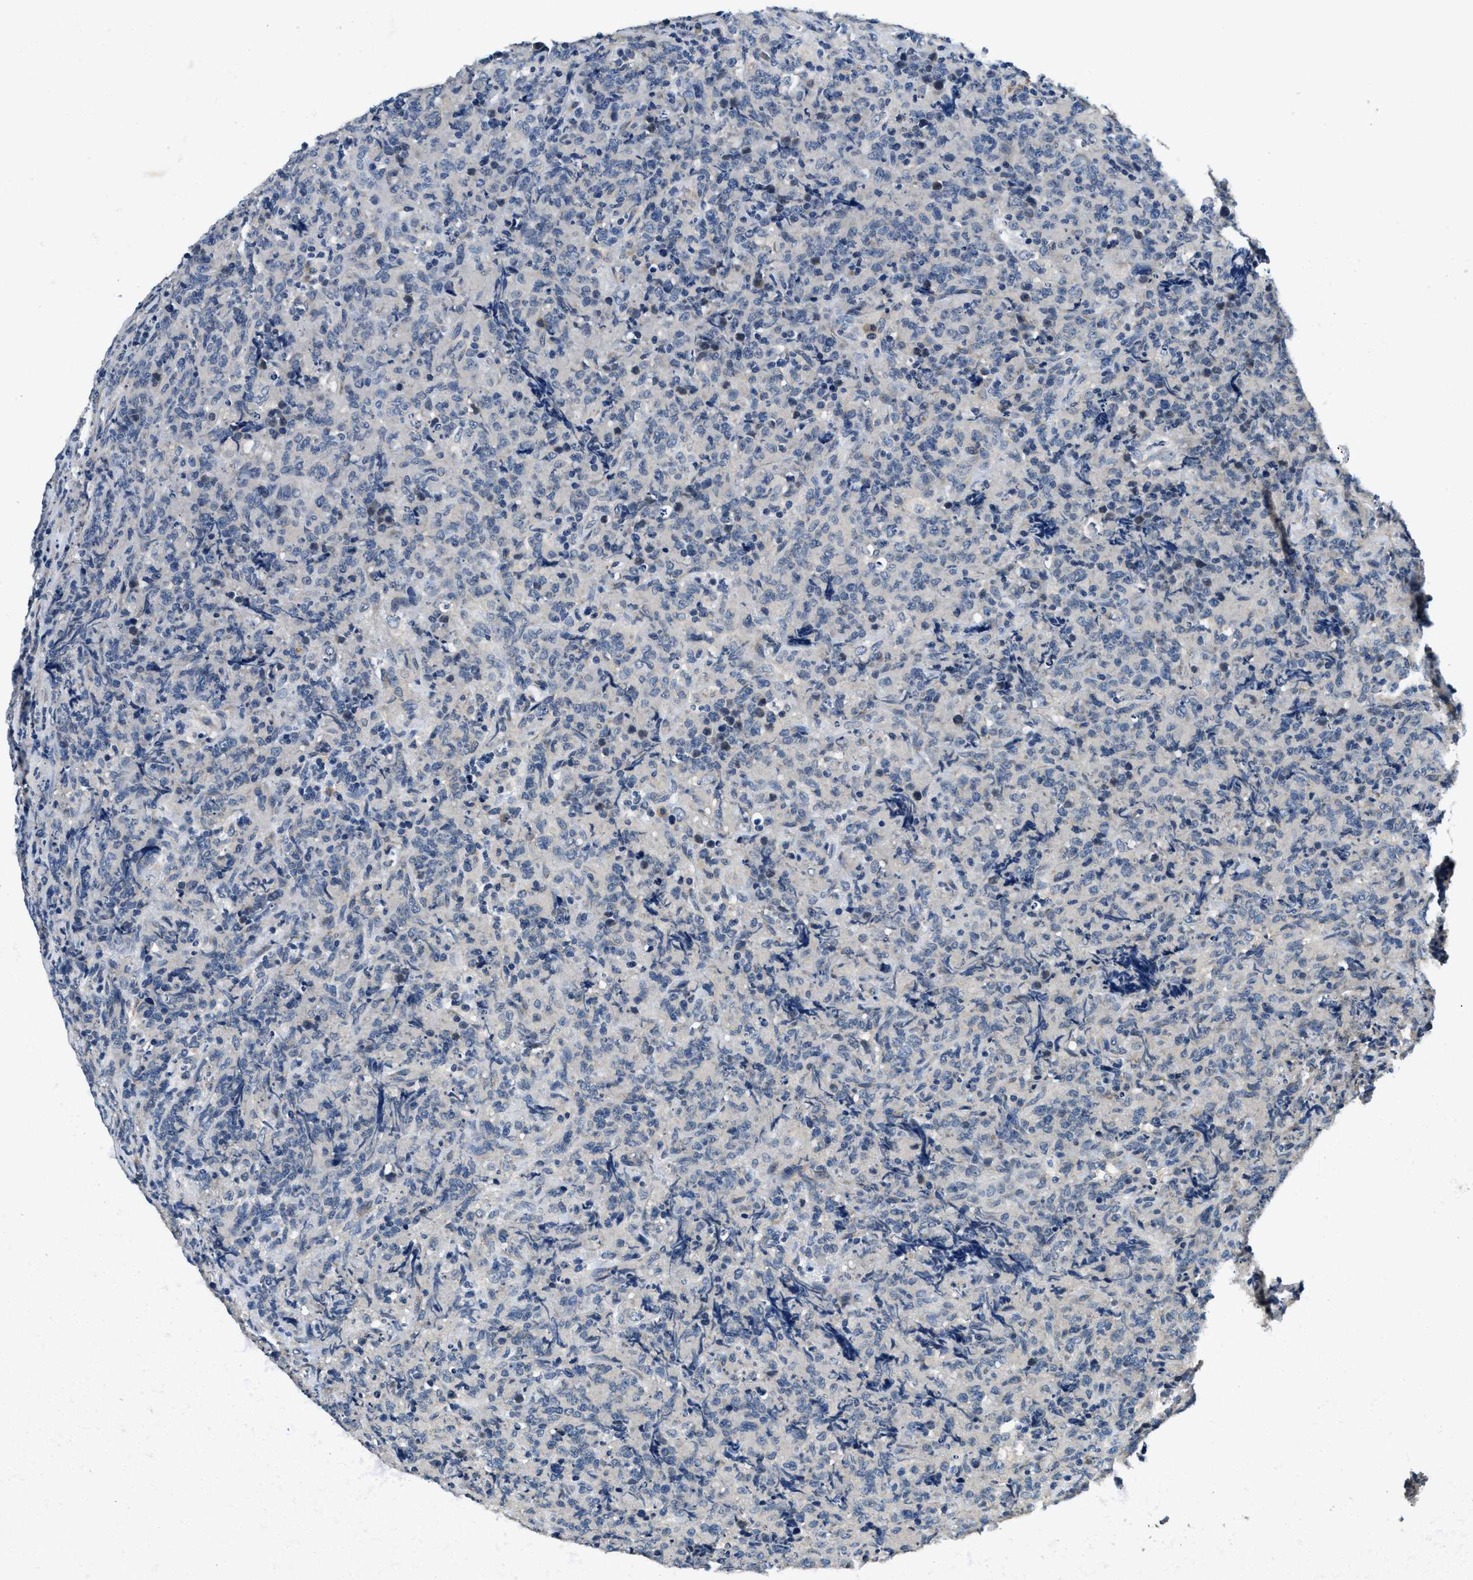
{"staining": {"intensity": "negative", "quantity": "none", "location": "none"}, "tissue": "lymphoma", "cell_type": "Tumor cells", "image_type": "cancer", "snomed": [{"axis": "morphology", "description": "Malignant lymphoma, non-Hodgkin's type, High grade"}, {"axis": "topography", "description": "Tonsil"}], "caption": "An IHC histopathology image of malignant lymphoma, non-Hodgkin's type (high-grade) is shown. There is no staining in tumor cells of malignant lymphoma, non-Hodgkin's type (high-grade).", "gene": "ALDH3A2", "patient": {"sex": "female", "age": 36}}